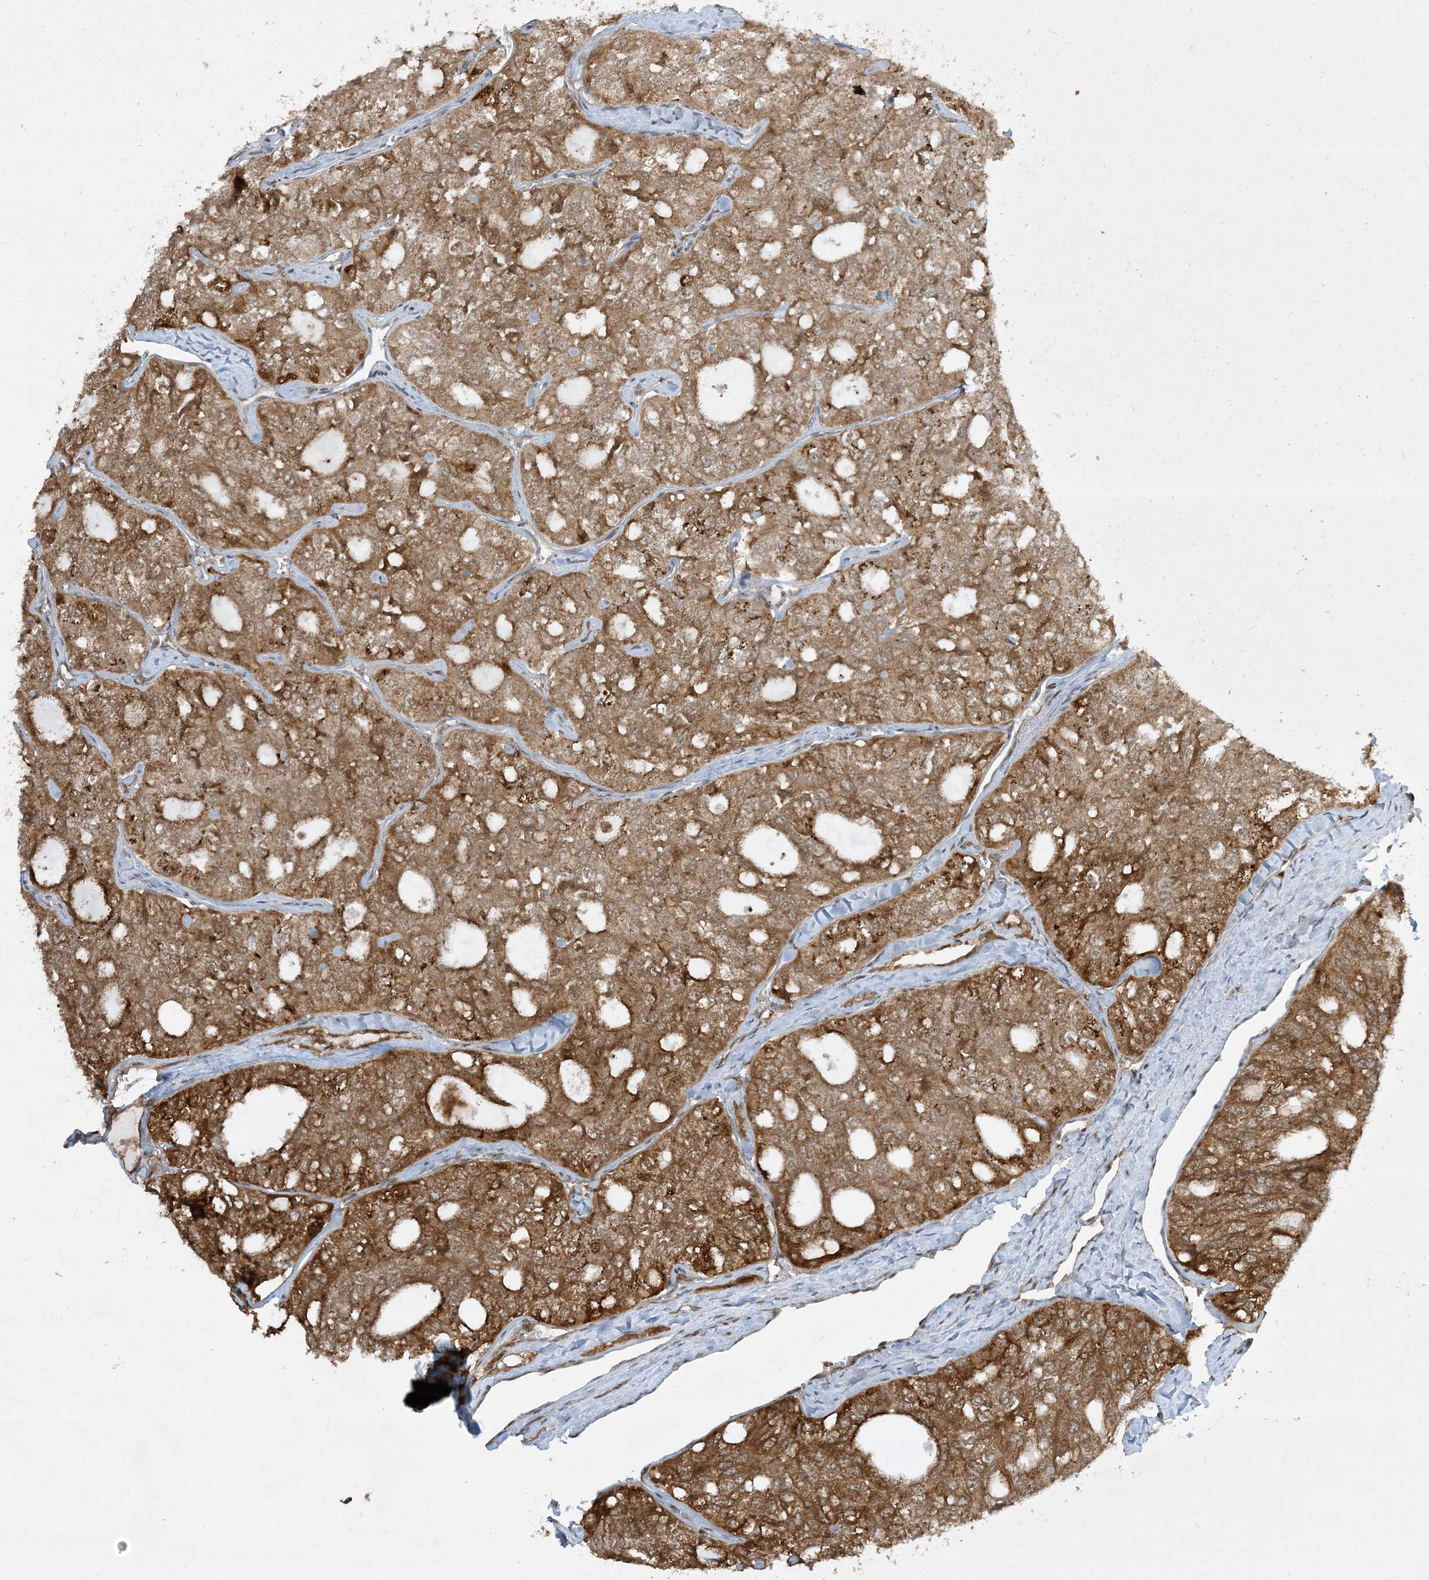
{"staining": {"intensity": "strong", "quantity": ">75%", "location": "cytoplasmic/membranous"}, "tissue": "thyroid cancer", "cell_type": "Tumor cells", "image_type": "cancer", "snomed": [{"axis": "morphology", "description": "Follicular adenoma carcinoma, NOS"}, {"axis": "topography", "description": "Thyroid gland"}], "caption": "A high-resolution histopathology image shows immunohistochemistry staining of thyroid cancer (follicular adenoma carcinoma), which exhibits strong cytoplasmic/membranous expression in approximately >75% of tumor cells.", "gene": "CERT1", "patient": {"sex": "male", "age": 75}}